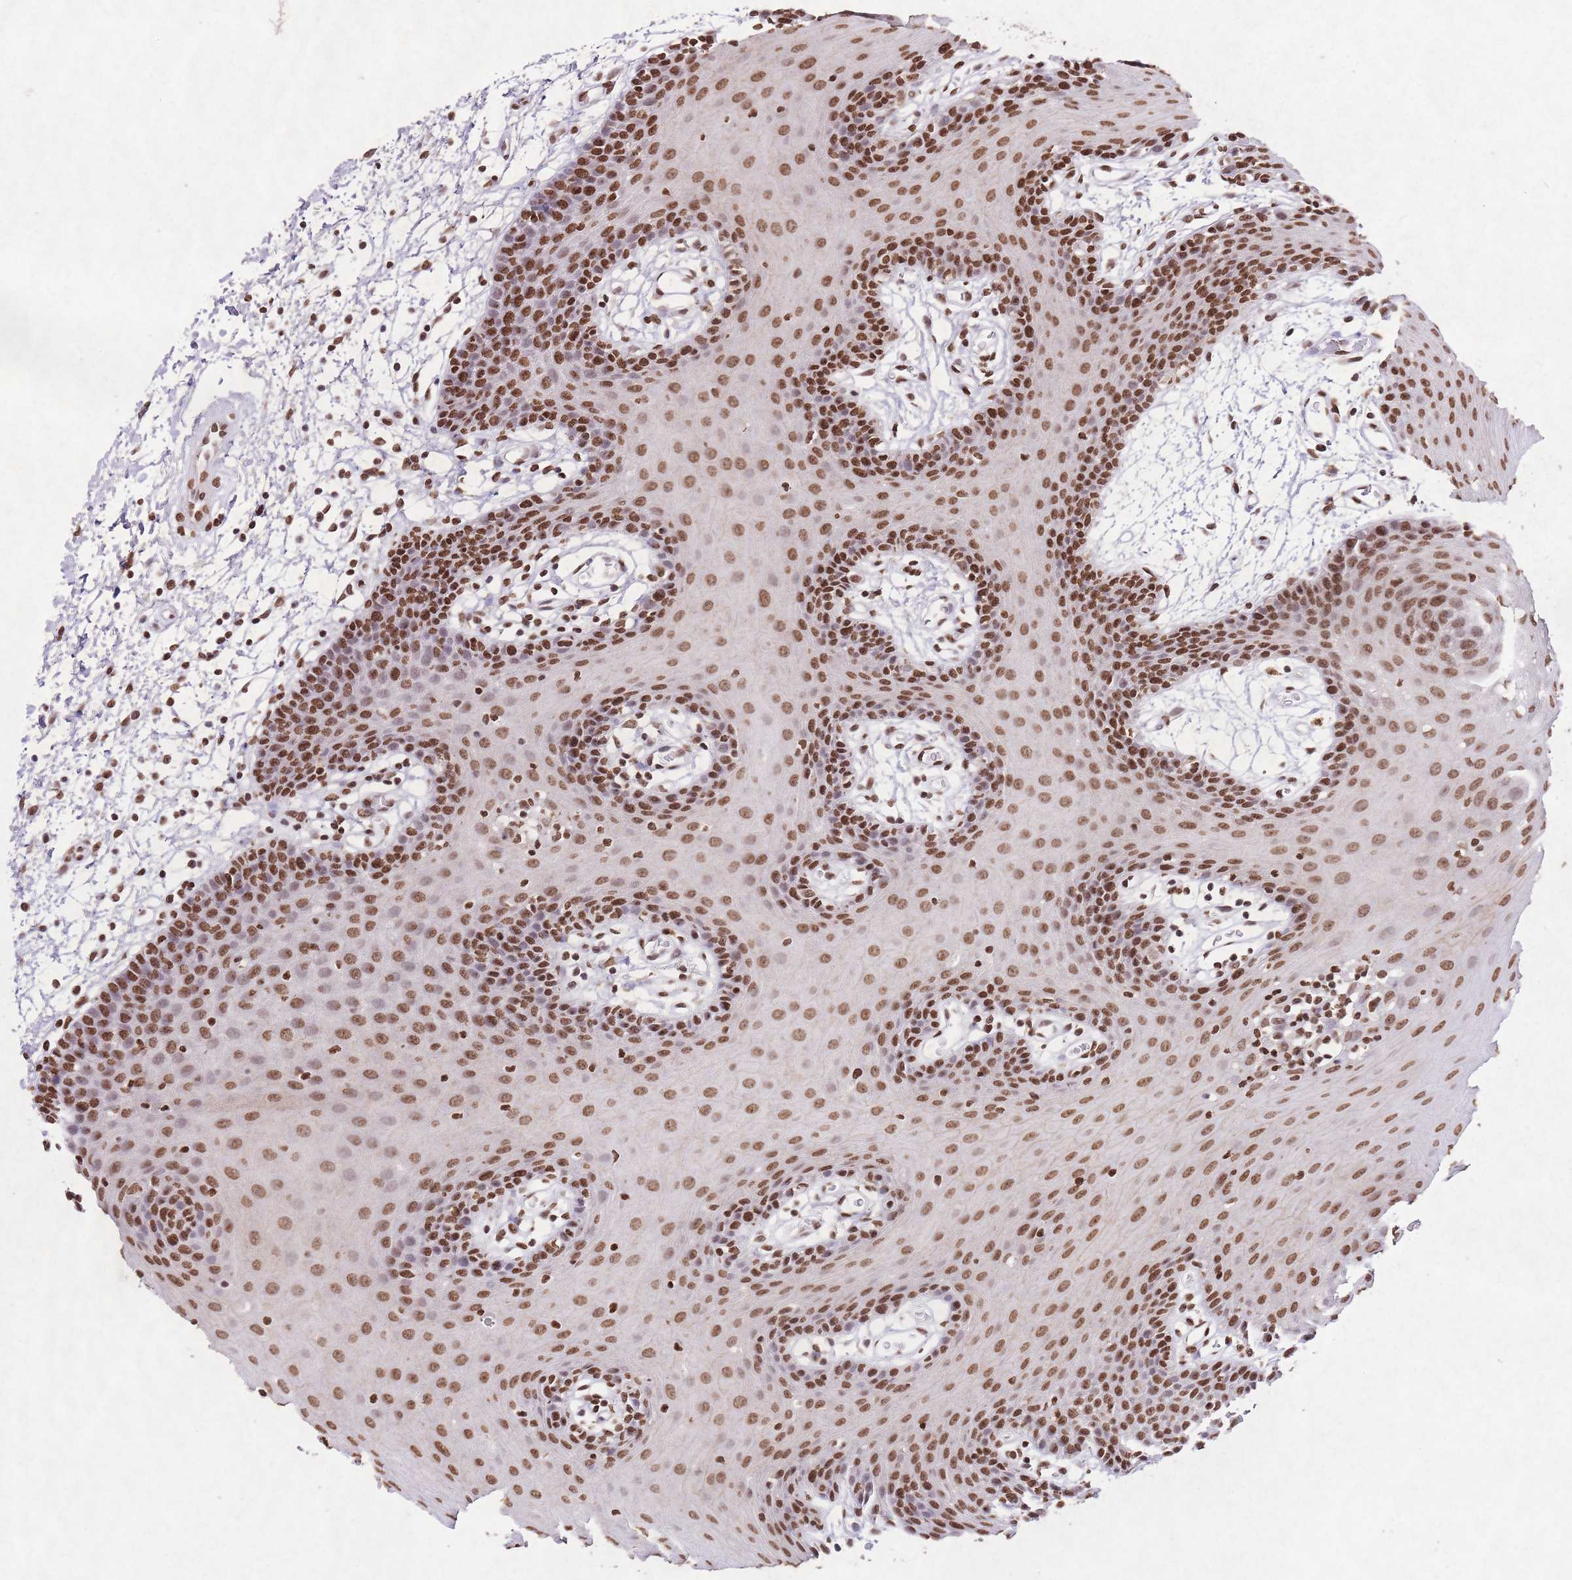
{"staining": {"intensity": "moderate", "quantity": ">75%", "location": "nuclear"}, "tissue": "oral mucosa", "cell_type": "Squamous epithelial cells", "image_type": "normal", "snomed": [{"axis": "morphology", "description": "Normal tissue, NOS"}, {"axis": "topography", "description": "Skeletal muscle"}, {"axis": "topography", "description": "Oral tissue"}, {"axis": "topography", "description": "Salivary gland"}, {"axis": "topography", "description": "Peripheral nerve tissue"}], "caption": "IHC of normal oral mucosa demonstrates medium levels of moderate nuclear expression in about >75% of squamous epithelial cells. (Stains: DAB in brown, nuclei in blue, Microscopy: brightfield microscopy at high magnification).", "gene": "BMAL1", "patient": {"sex": "male", "age": 54}}